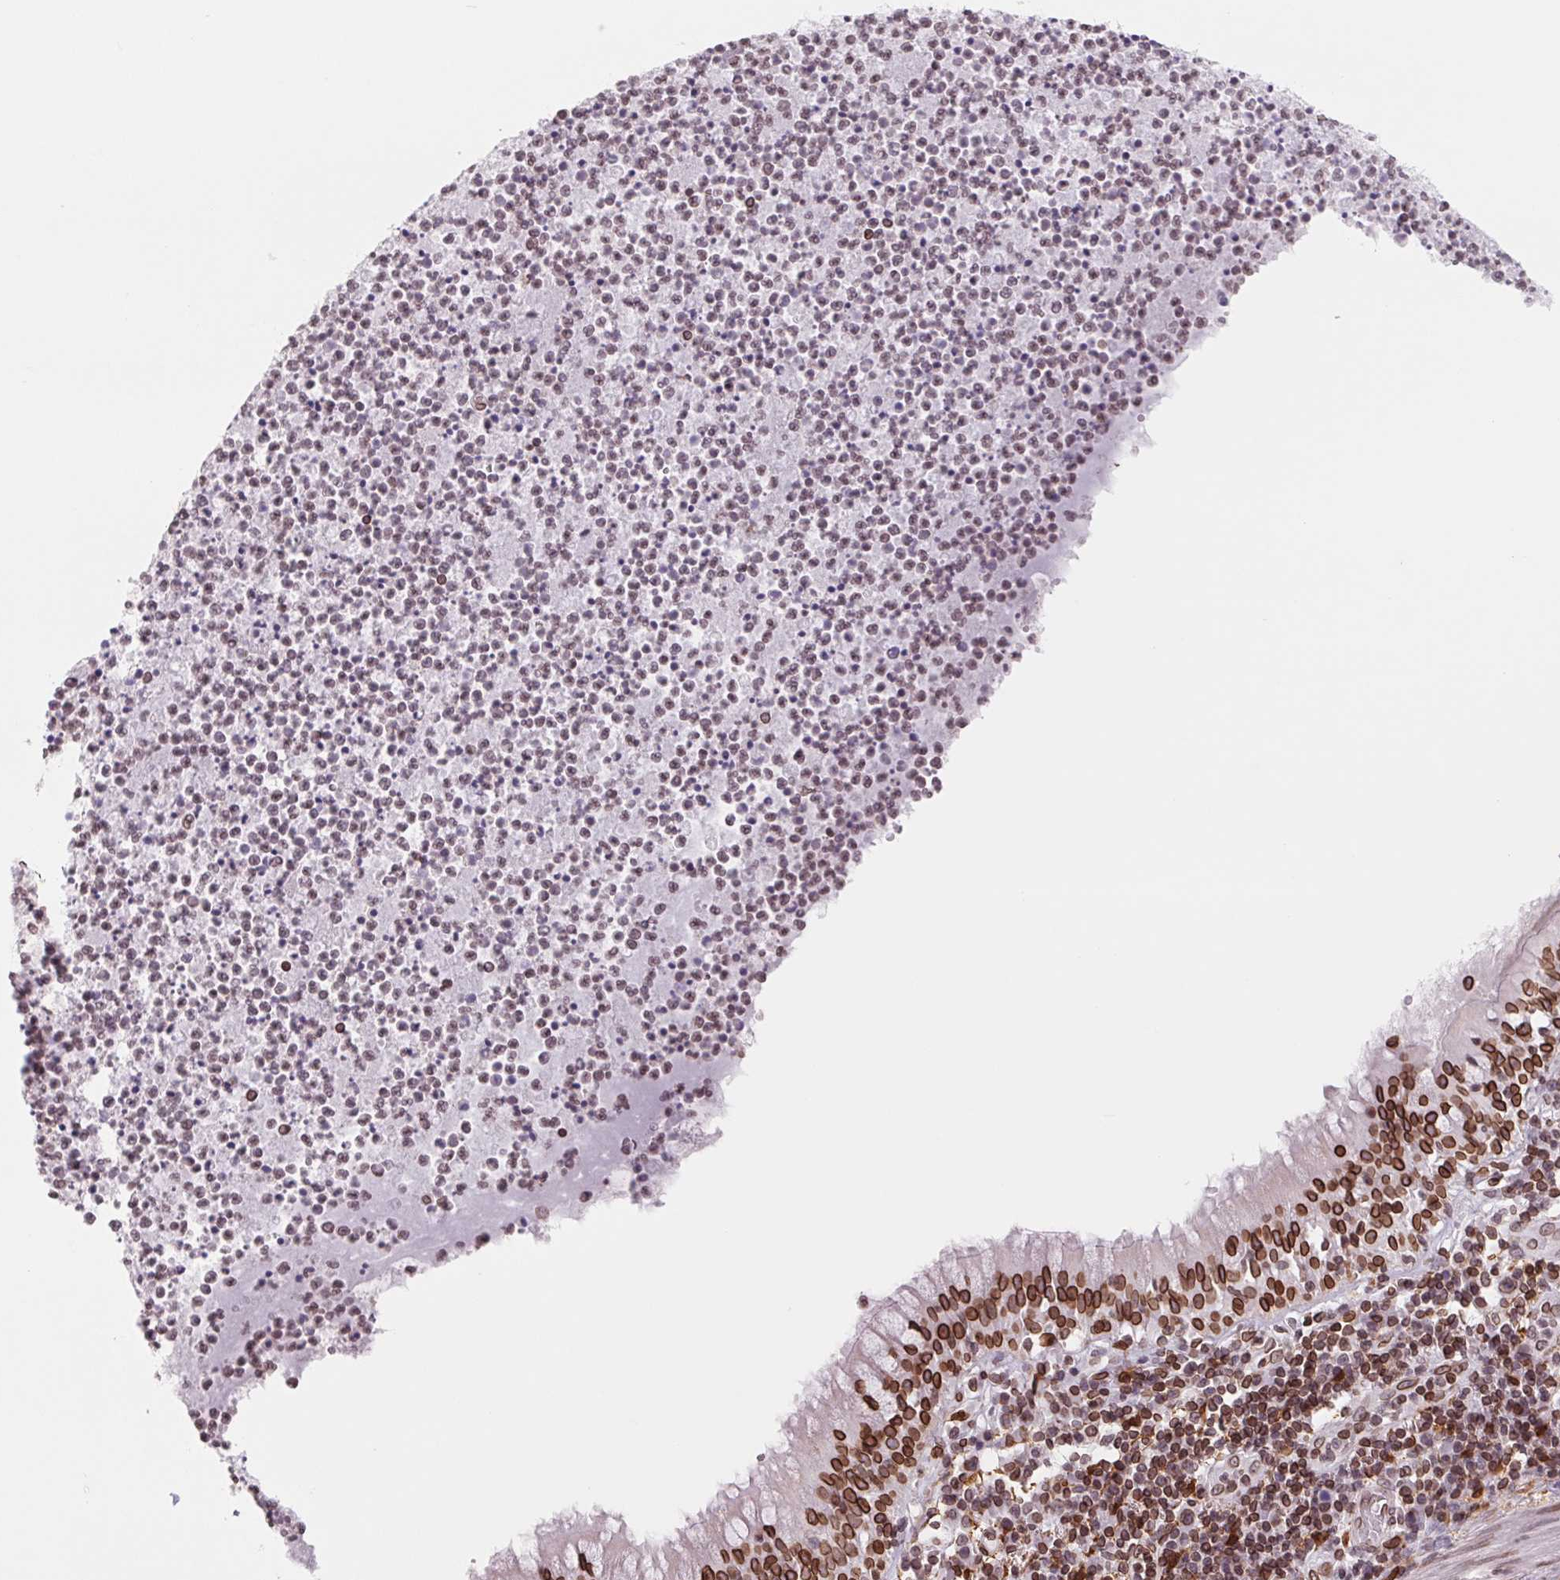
{"staining": {"intensity": "strong", "quantity": ">75%", "location": "cytoplasmic/membranous,nuclear"}, "tissue": "bronchus", "cell_type": "Respiratory epithelial cells", "image_type": "normal", "snomed": [{"axis": "morphology", "description": "Normal tissue, NOS"}, {"axis": "topography", "description": "Cartilage tissue"}, {"axis": "topography", "description": "Bronchus"}], "caption": "Immunohistochemical staining of normal human bronchus reveals strong cytoplasmic/membranous,nuclear protein positivity in about >75% of respiratory epithelial cells.", "gene": "LMNB2", "patient": {"sex": "male", "age": 56}}